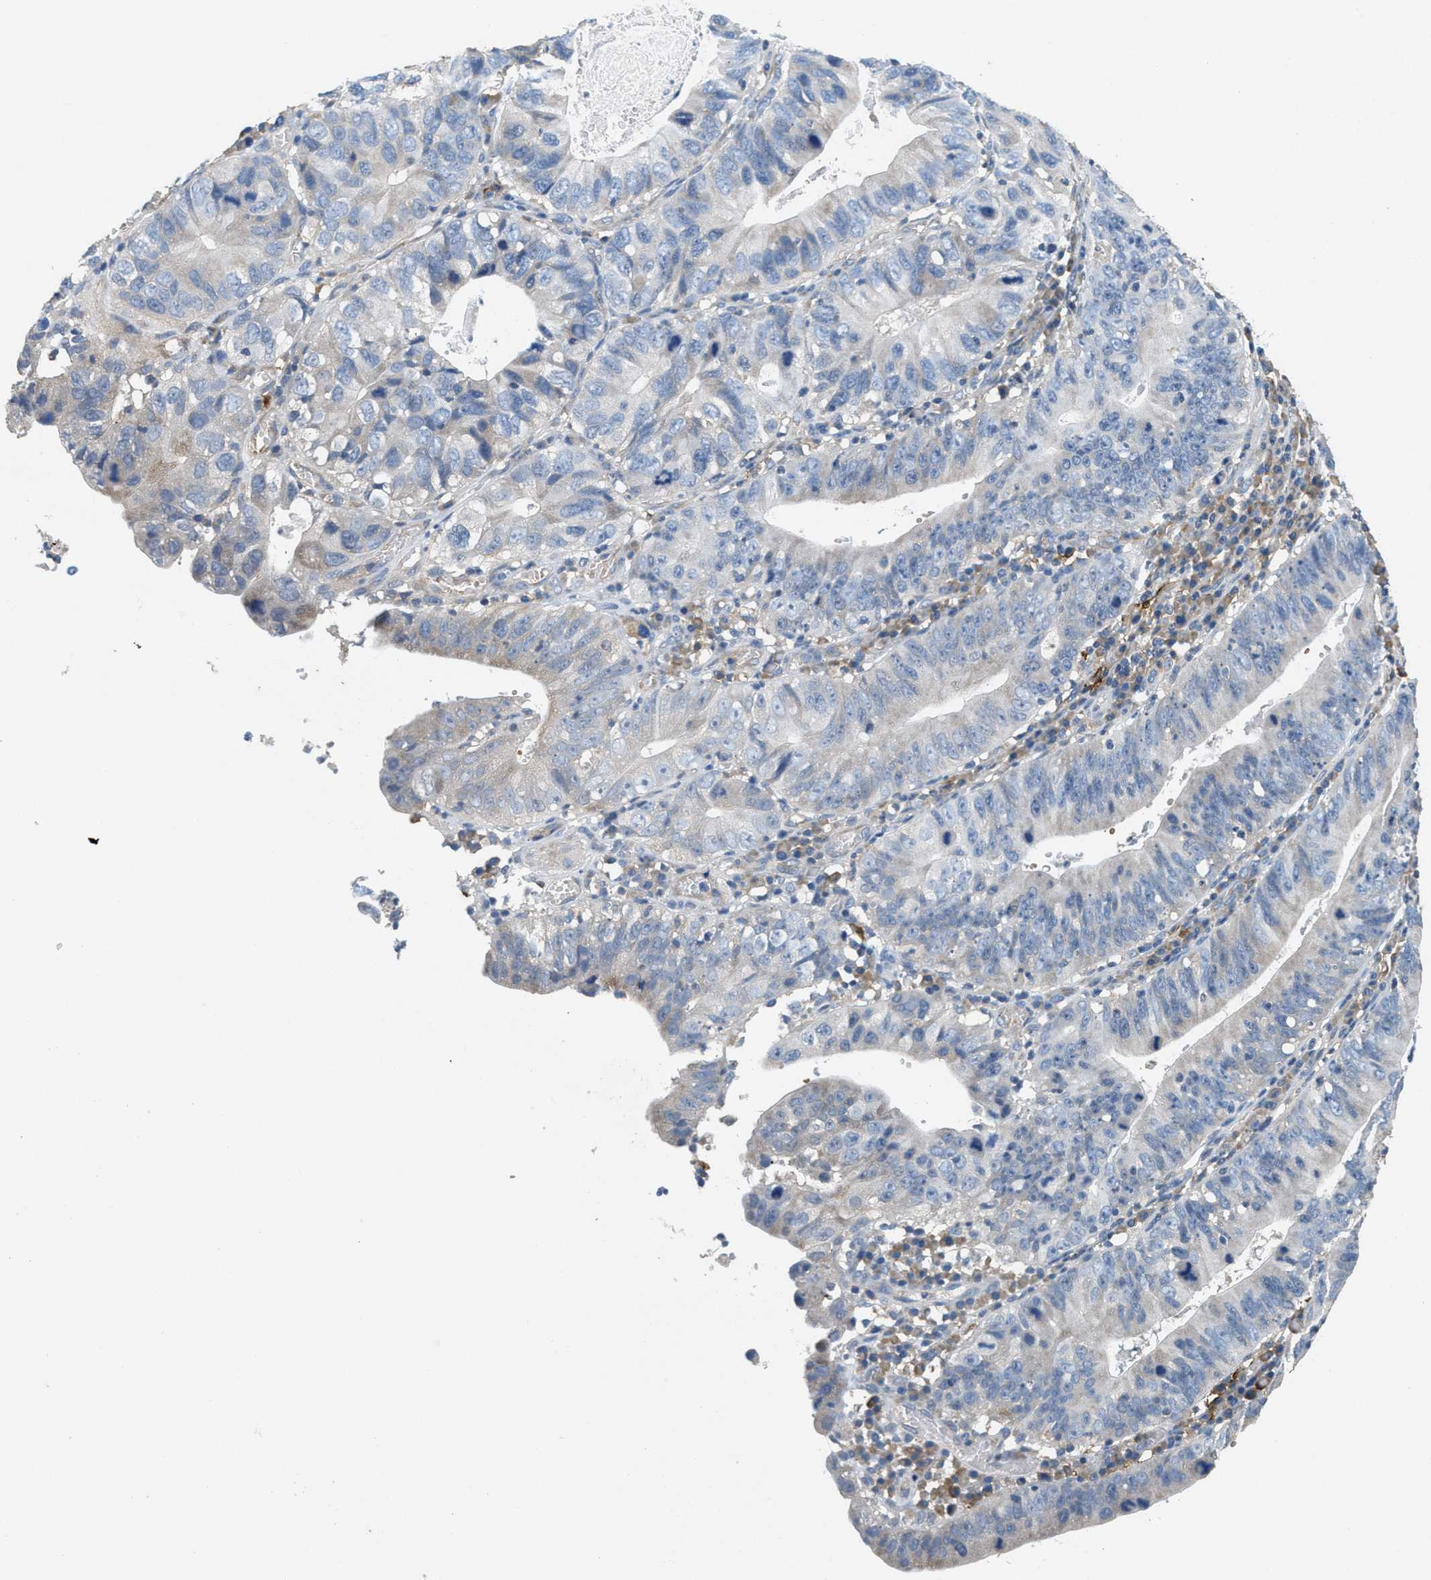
{"staining": {"intensity": "weak", "quantity": "<25%", "location": "cytoplasmic/membranous"}, "tissue": "stomach cancer", "cell_type": "Tumor cells", "image_type": "cancer", "snomed": [{"axis": "morphology", "description": "Adenocarcinoma, NOS"}, {"axis": "topography", "description": "Stomach"}], "caption": "Tumor cells show no significant protein positivity in stomach adenocarcinoma.", "gene": "DGKE", "patient": {"sex": "male", "age": 59}}